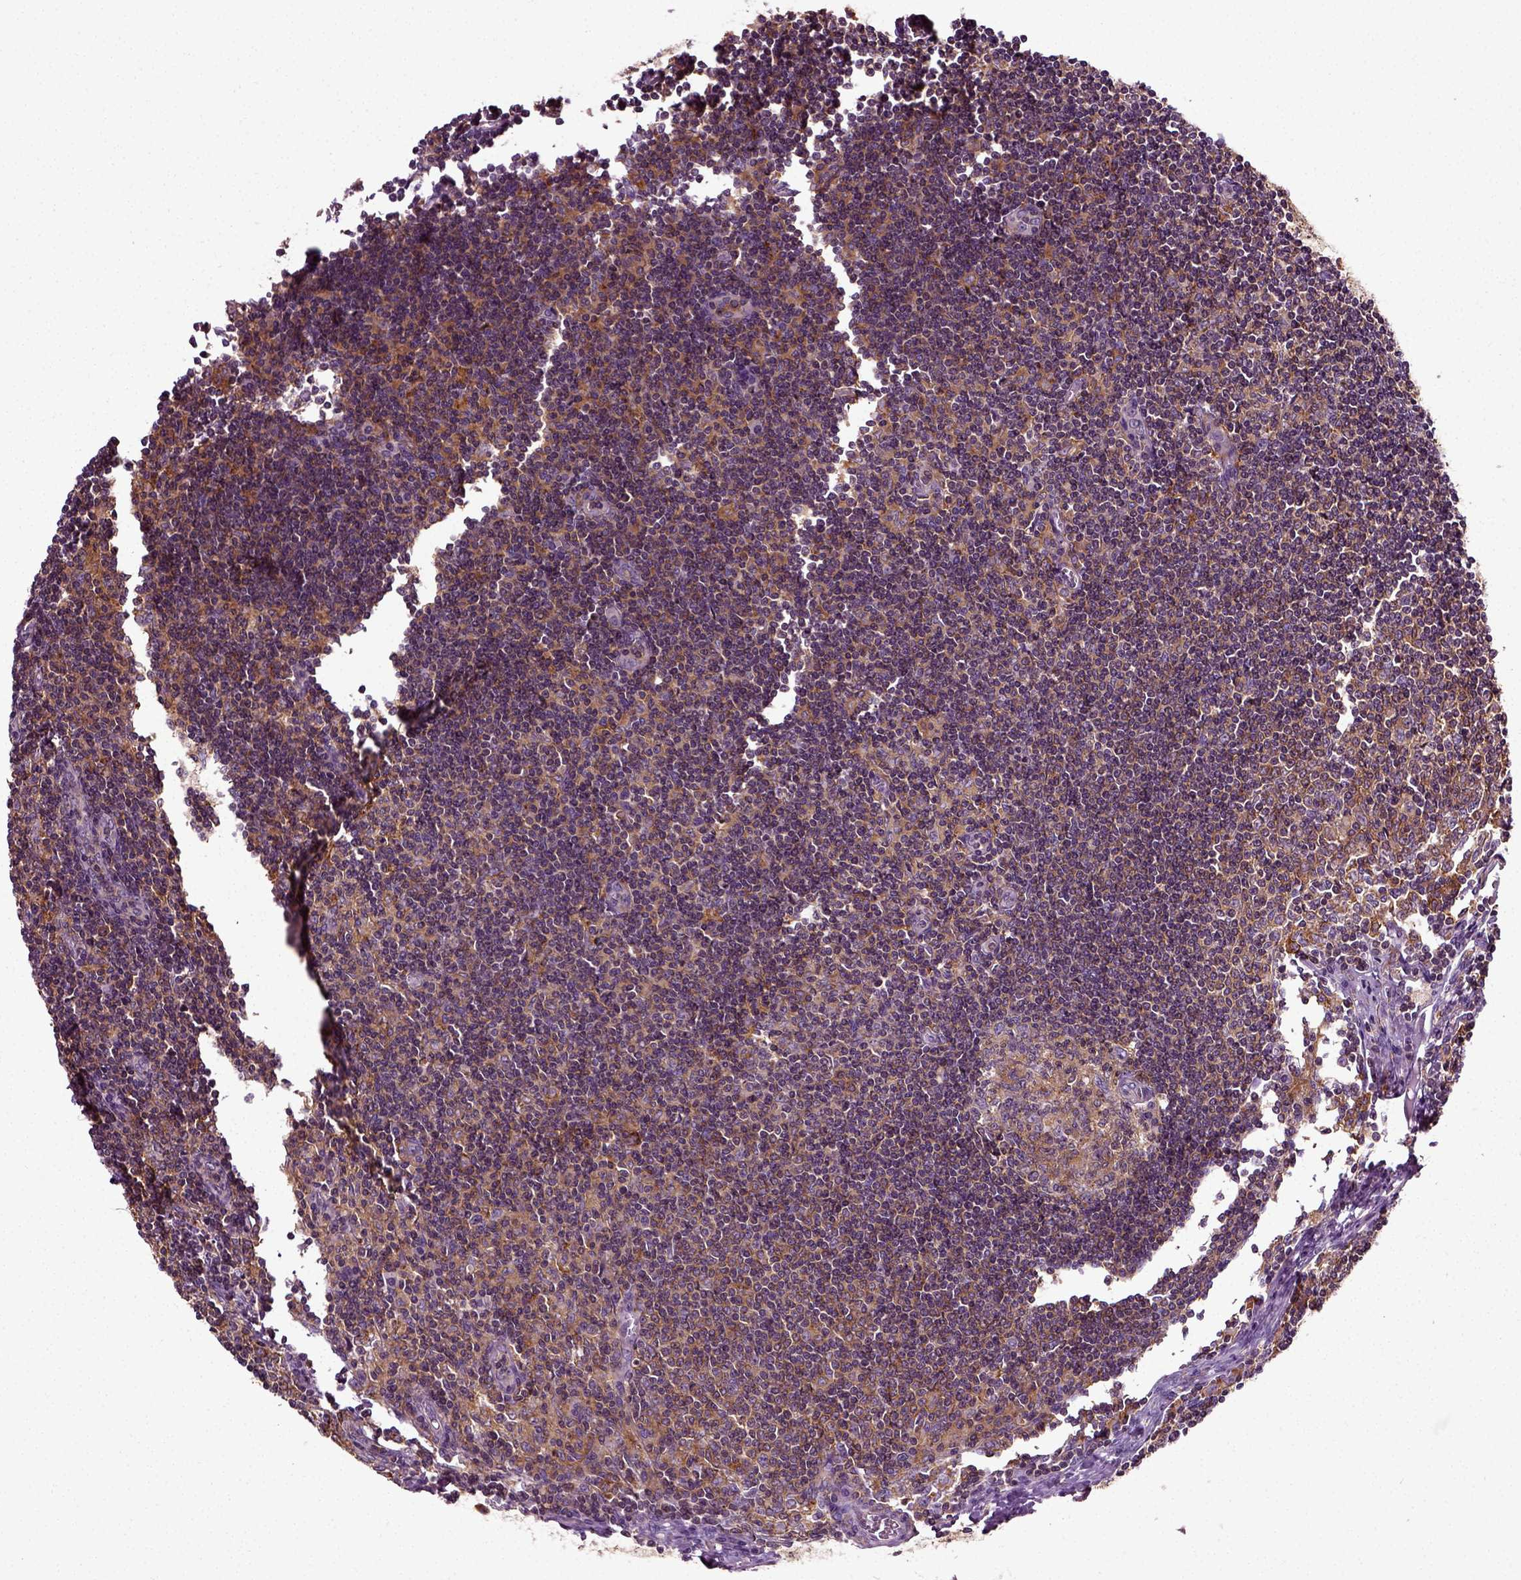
{"staining": {"intensity": "strong", "quantity": ">75%", "location": "cytoplasmic/membranous"}, "tissue": "lymph node", "cell_type": "Germinal center cells", "image_type": "normal", "snomed": [{"axis": "morphology", "description": "Normal tissue, NOS"}, {"axis": "topography", "description": "Lymph node"}], "caption": "A brown stain highlights strong cytoplasmic/membranous staining of a protein in germinal center cells of normal human lymph node.", "gene": "RHOF", "patient": {"sex": "male", "age": 59}}